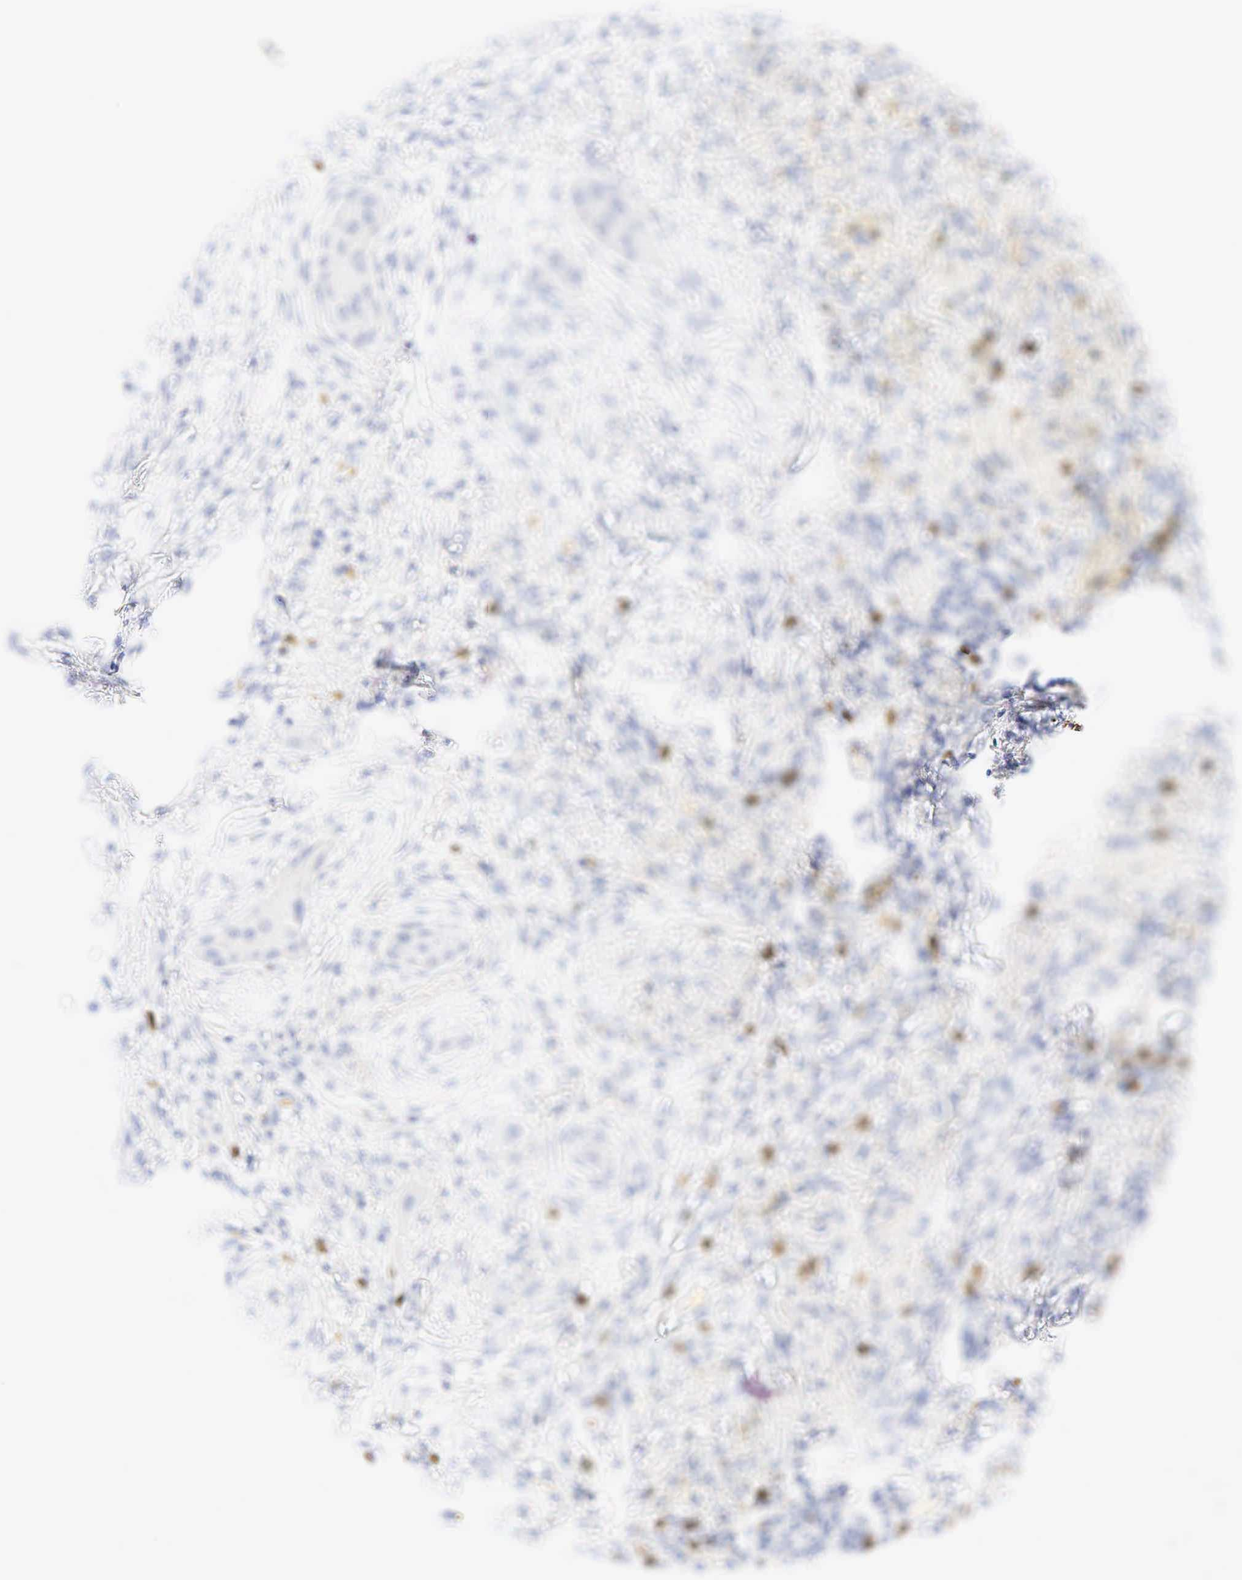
{"staining": {"intensity": "negative", "quantity": "none", "location": "none"}, "tissue": "lung cancer", "cell_type": "Tumor cells", "image_type": "cancer", "snomed": [{"axis": "morphology", "description": "Squamous cell carcinoma, NOS"}, {"axis": "topography", "description": "Lung"}], "caption": "This is an immunohistochemistry micrograph of human lung cancer. There is no positivity in tumor cells.", "gene": "CD8A", "patient": {"sex": "male", "age": 71}}